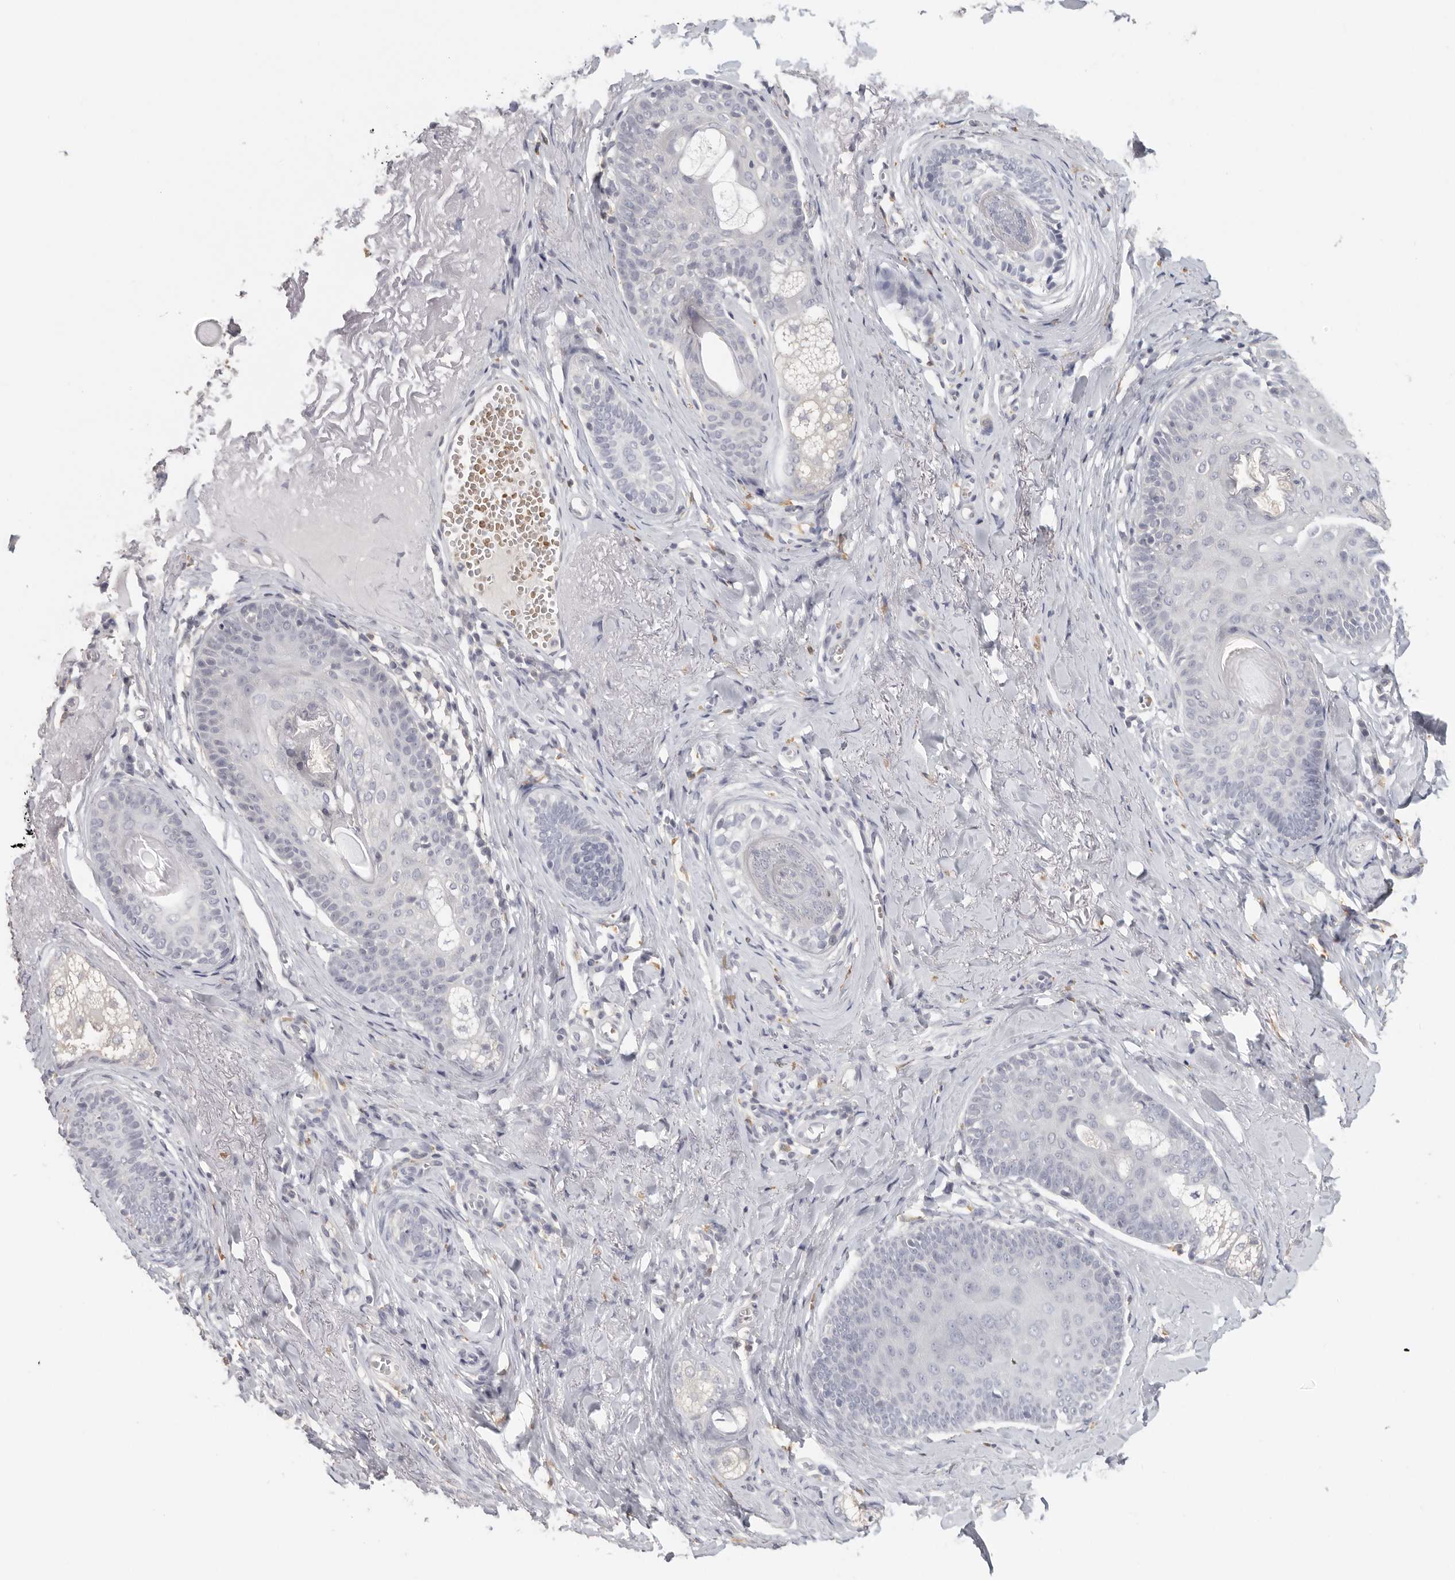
{"staining": {"intensity": "negative", "quantity": "none", "location": "none"}, "tissue": "skin cancer", "cell_type": "Tumor cells", "image_type": "cancer", "snomed": [{"axis": "morphology", "description": "Basal cell carcinoma"}, {"axis": "topography", "description": "Skin"}], "caption": "Tumor cells are negative for protein expression in human skin cancer.", "gene": "DNAJC11", "patient": {"sex": "male", "age": 62}}